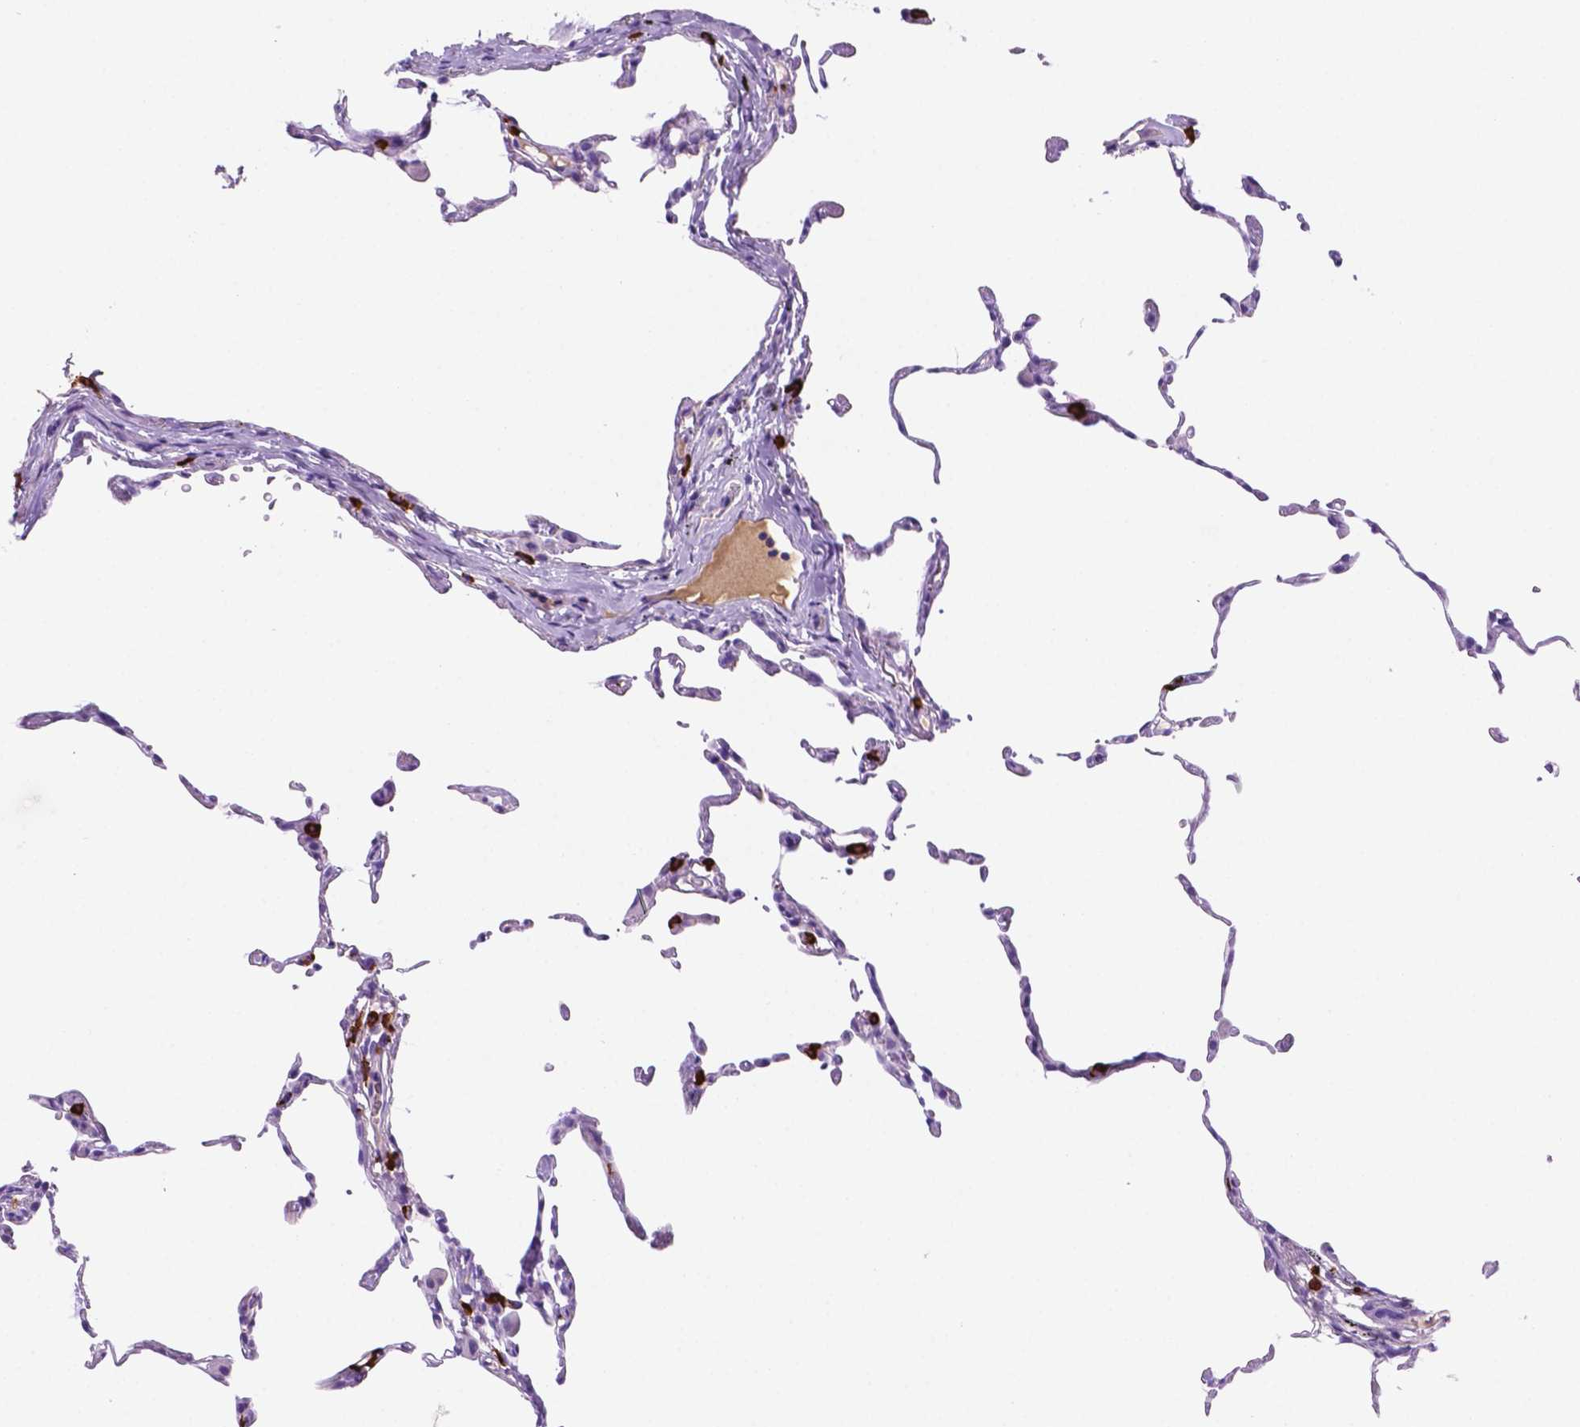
{"staining": {"intensity": "negative", "quantity": "none", "location": "none"}, "tissue": "lung", "cell_type": "Alveolar cells", "image_type": "normal", "snomed": [{"axis": "morphology", "description": "Normal tissue, NOS"}, {"axis": "topography", "description": "Lung"}], "caption": "High magnification brightfield microscopy of benign lung stained with DAB (brown) and counterstained with hematoxylin (blue): alveolar cells show no significant staining. (Stains: DAB immunohistochemistry with hematoxylin counter stain, Microscopy: brightfield microscopy at high magnification).", "gene": "FOXB2", "patient": {"sex": "female", "age": 57}}